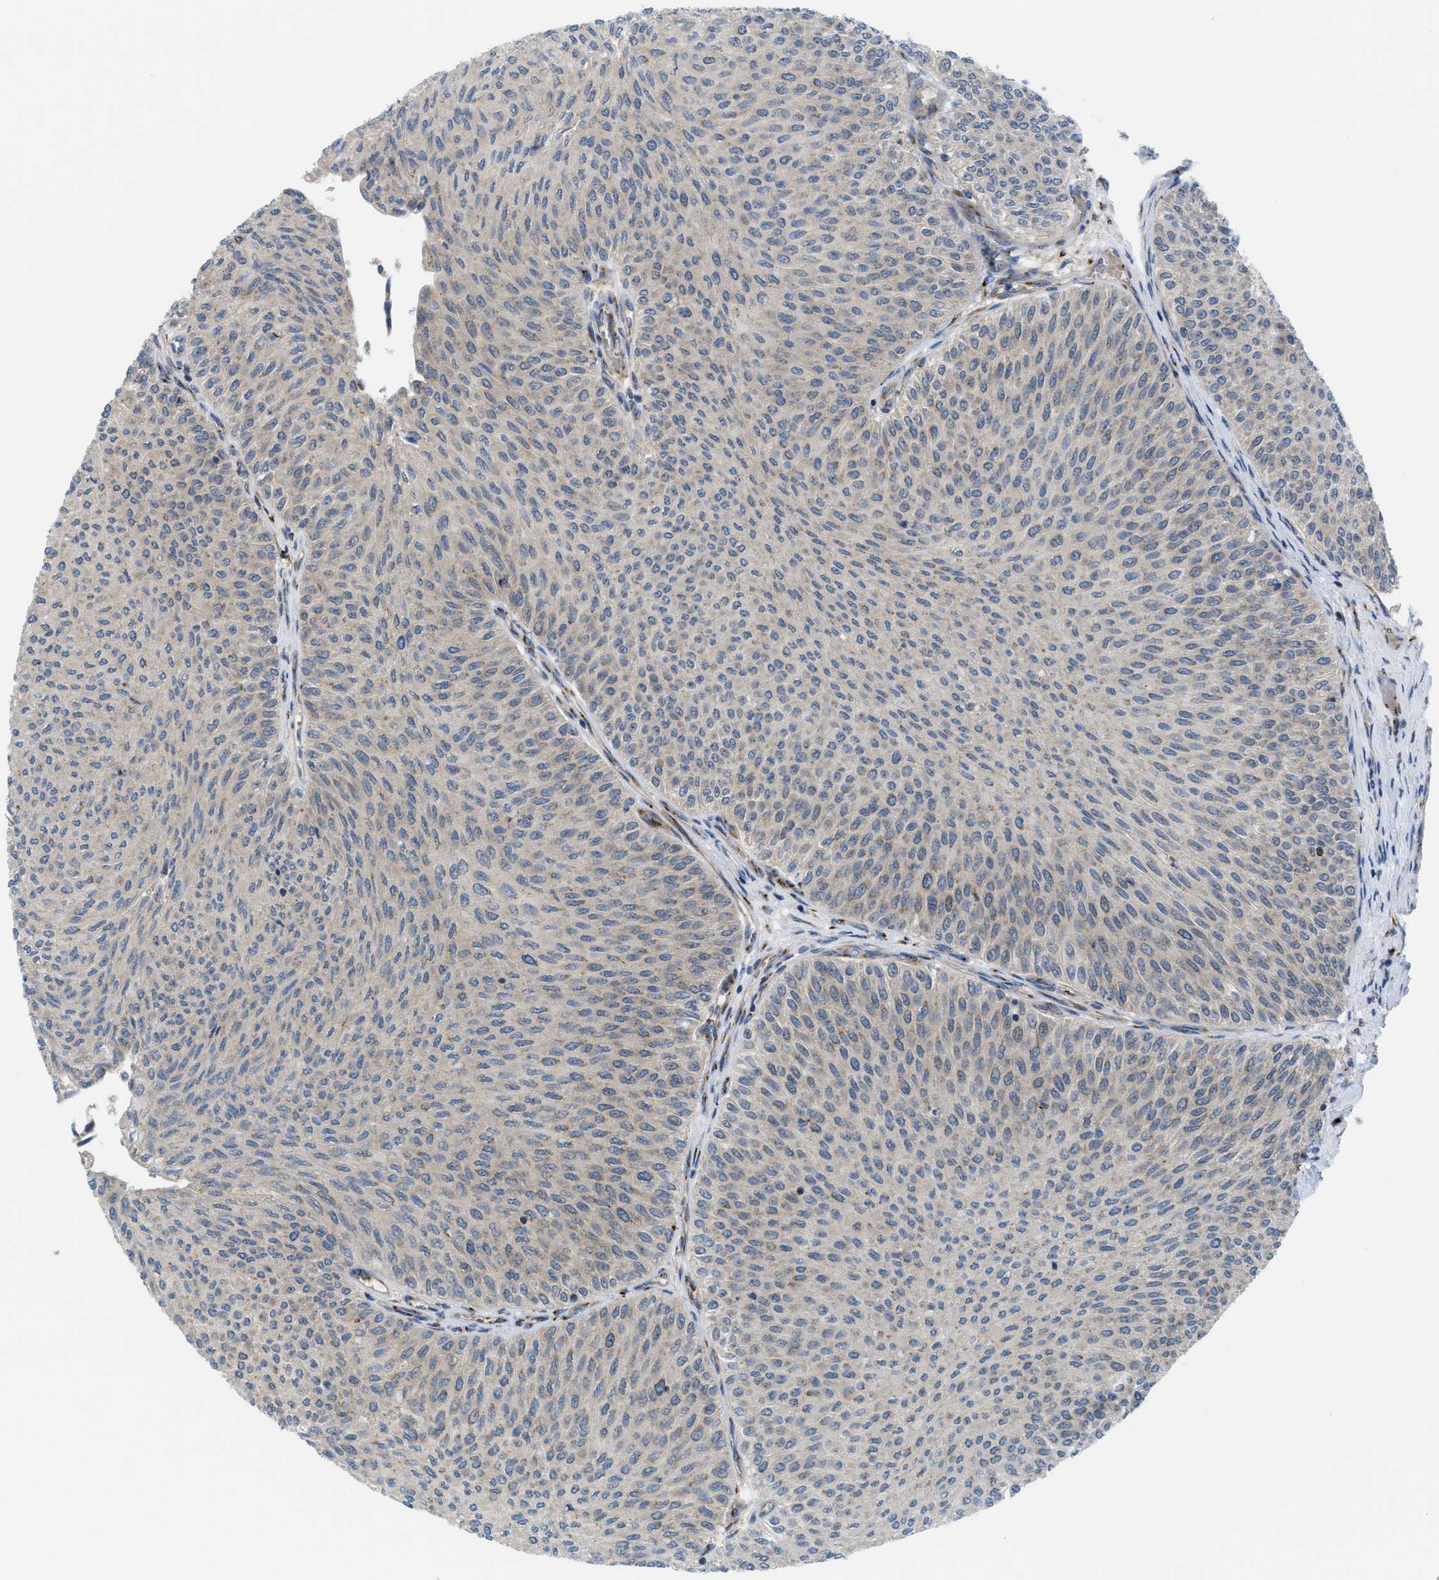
{"staining": {"intensity": "negative", "quantity": "none", "location": "none"}, "tissue": "urothelial cancer", "cell_type": "Tumor cells", "image_type": "cancer", "snomed": [{"axis": "morphology", "description": "Urothelial carcinoma, Low grade"}, {"axis": "topography", "description": "Urinary bladder"}], "caption": "Human urothelial cancer stained for a protein using immunohistochemistry reveals no staining in tumor cells.", "gene": "SLC38A10", "patient": {"sex": "male", "age": 78}}